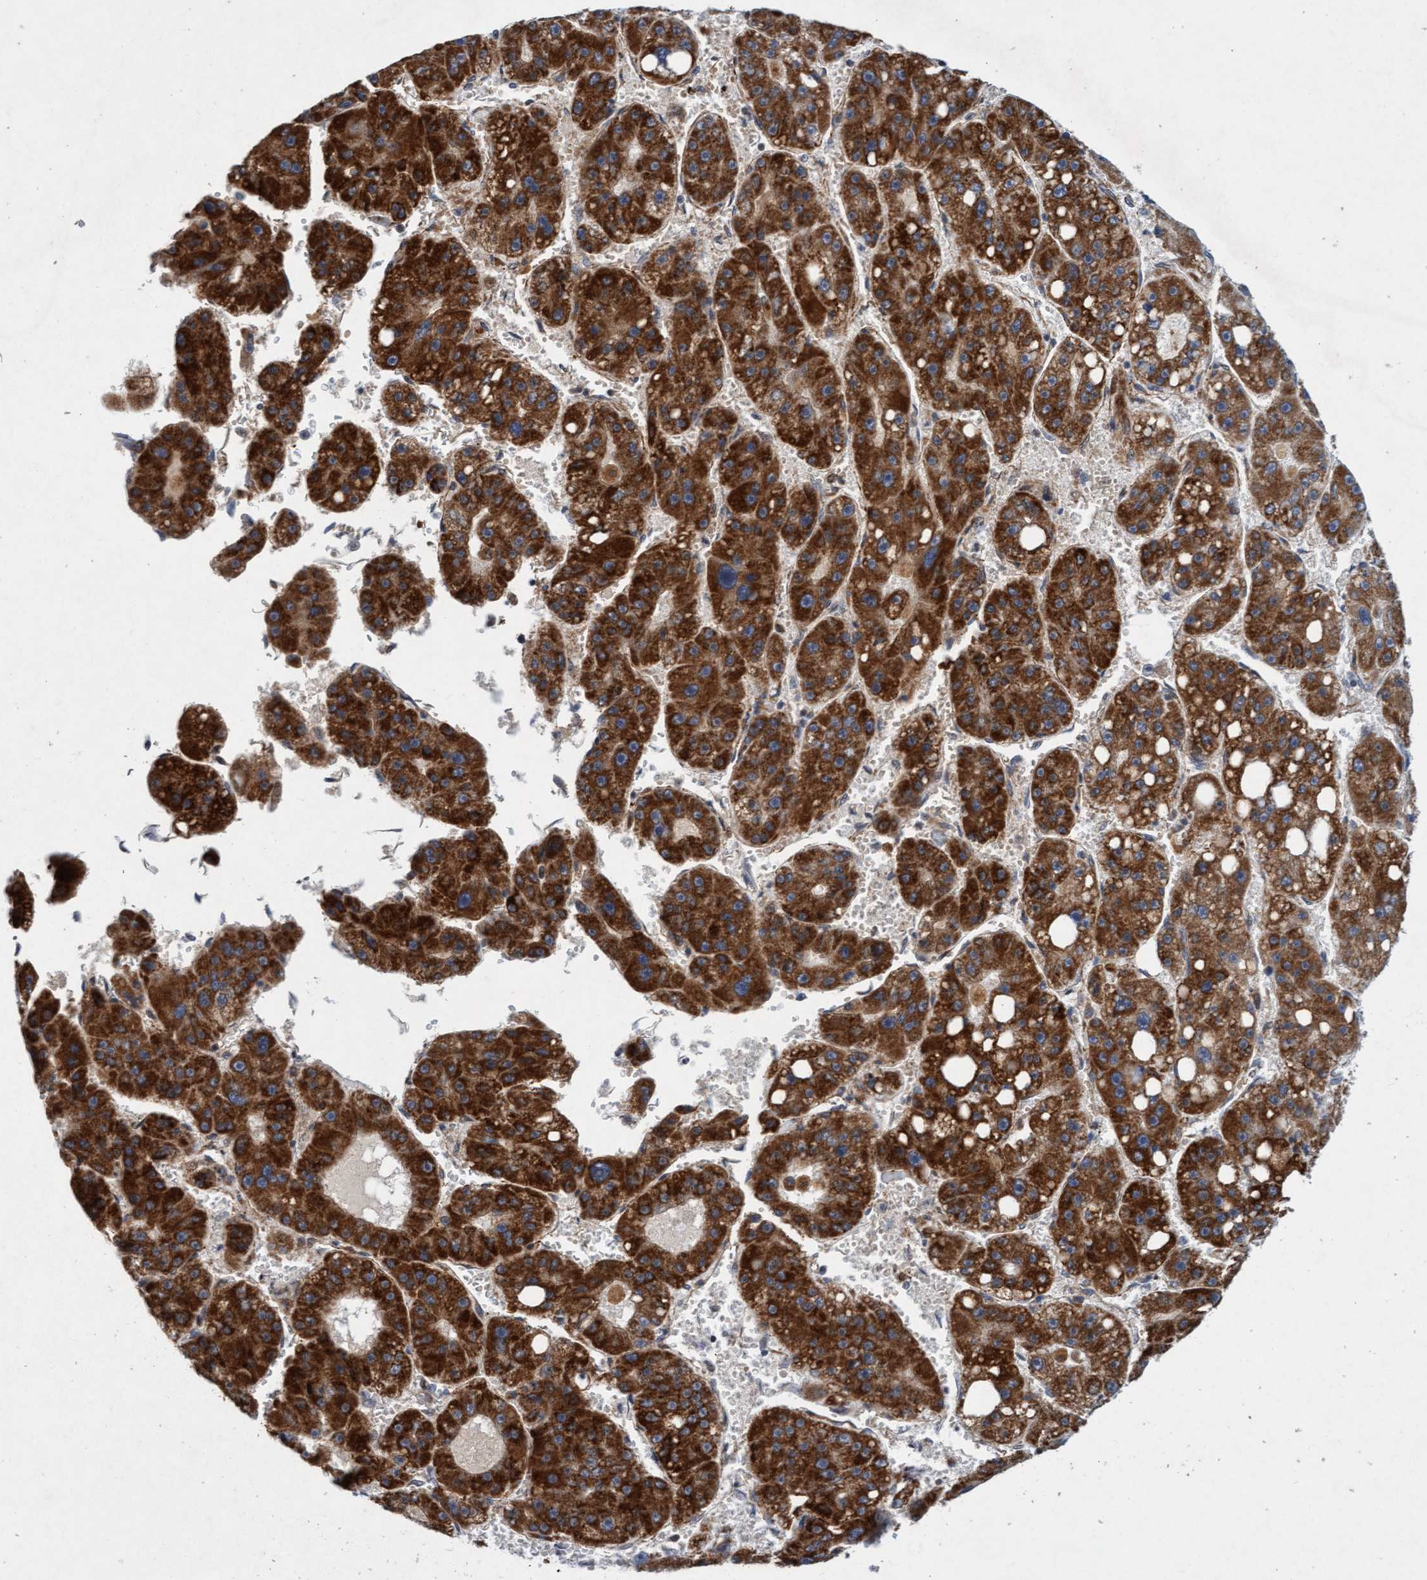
{"staining": {"intensity": "strong", "quantity": ">75%", "location": "cytoplasmic/membranous"}, "tissue": "liver cancer", "cell_type": "Tumor cells", "image_type": "cancer", "snomed": [{"axis": "morphology", "description": "Carcinoma, Hepatocellular, NOS"}, {"axis": "topography", "description": "Liver"}], "caption": "The image demonstrates staining of liver cancer (hepatocellular carcinoma), revealing strong cytoplasmic/membranous protein expression (brown color) within tumor cells.", "gene": "TMEM70", "patient": {"sex": "female", "age": 61}}